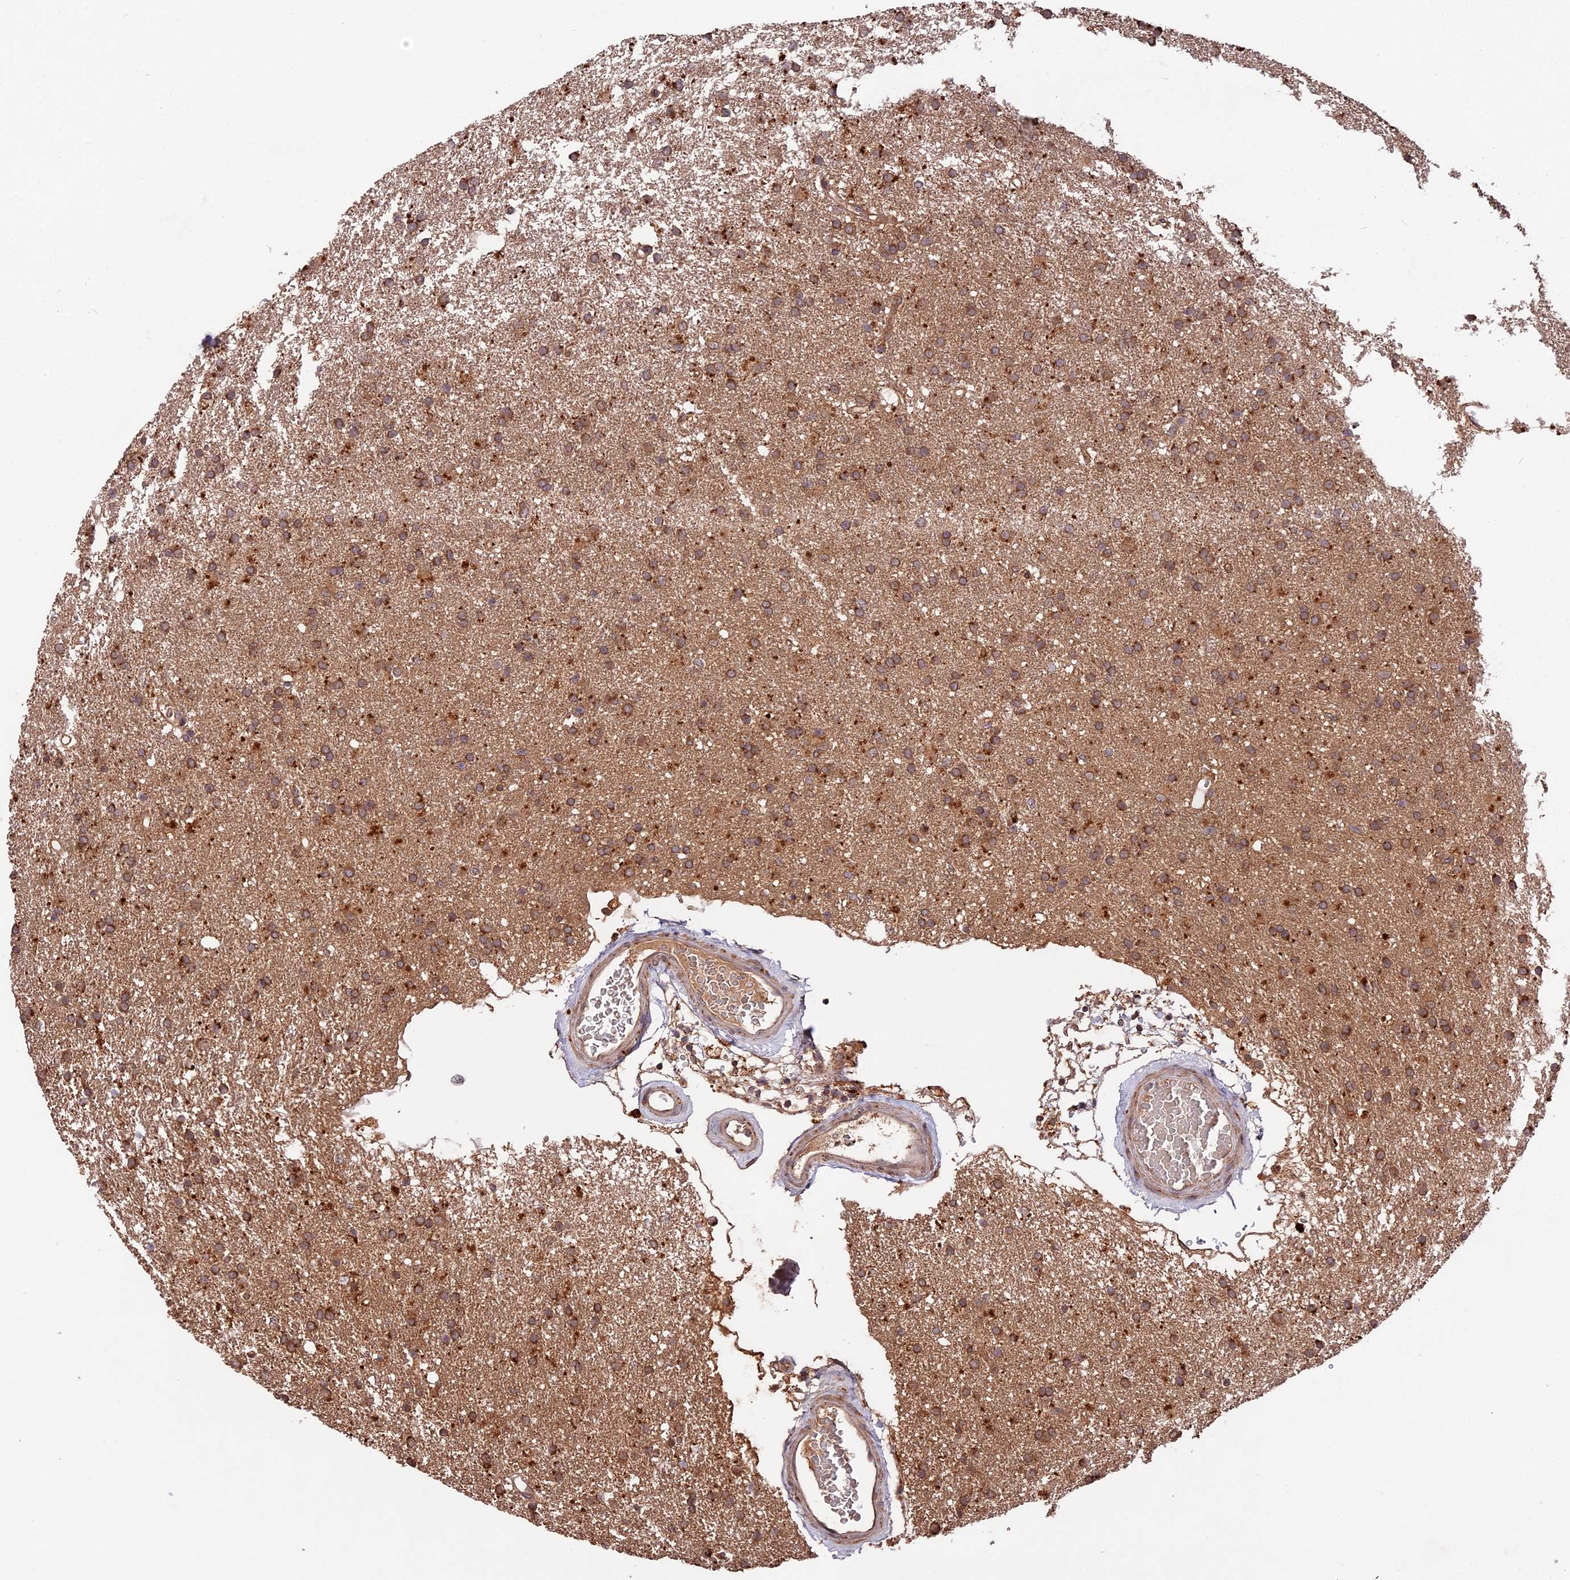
{"staining": {"intensity": "moderate", "quantity": ">75%", "location": "cytoplasmic/membranous"}, "tissue": "glioma", "cell_type": "Tumor cells", "image_type": "cancer", "snomed": [{"axis": "morphology", "description": "Glioma, malignant, High grade"}, {"axis": "topography", "description": "Brain"}], "caption": "DAB (3,3'-diaminobenzidine) immunohistochemical staining of human high-grade glioma (malignant) reveals moderate cytoplasmic/membranous protein staining in about >75% of tumor cells. The protein of interest is shown in brown color, while the nuclei are stained blue.", "gene": "CHAC1", "patient": {"sex": "male", "age": 77}}